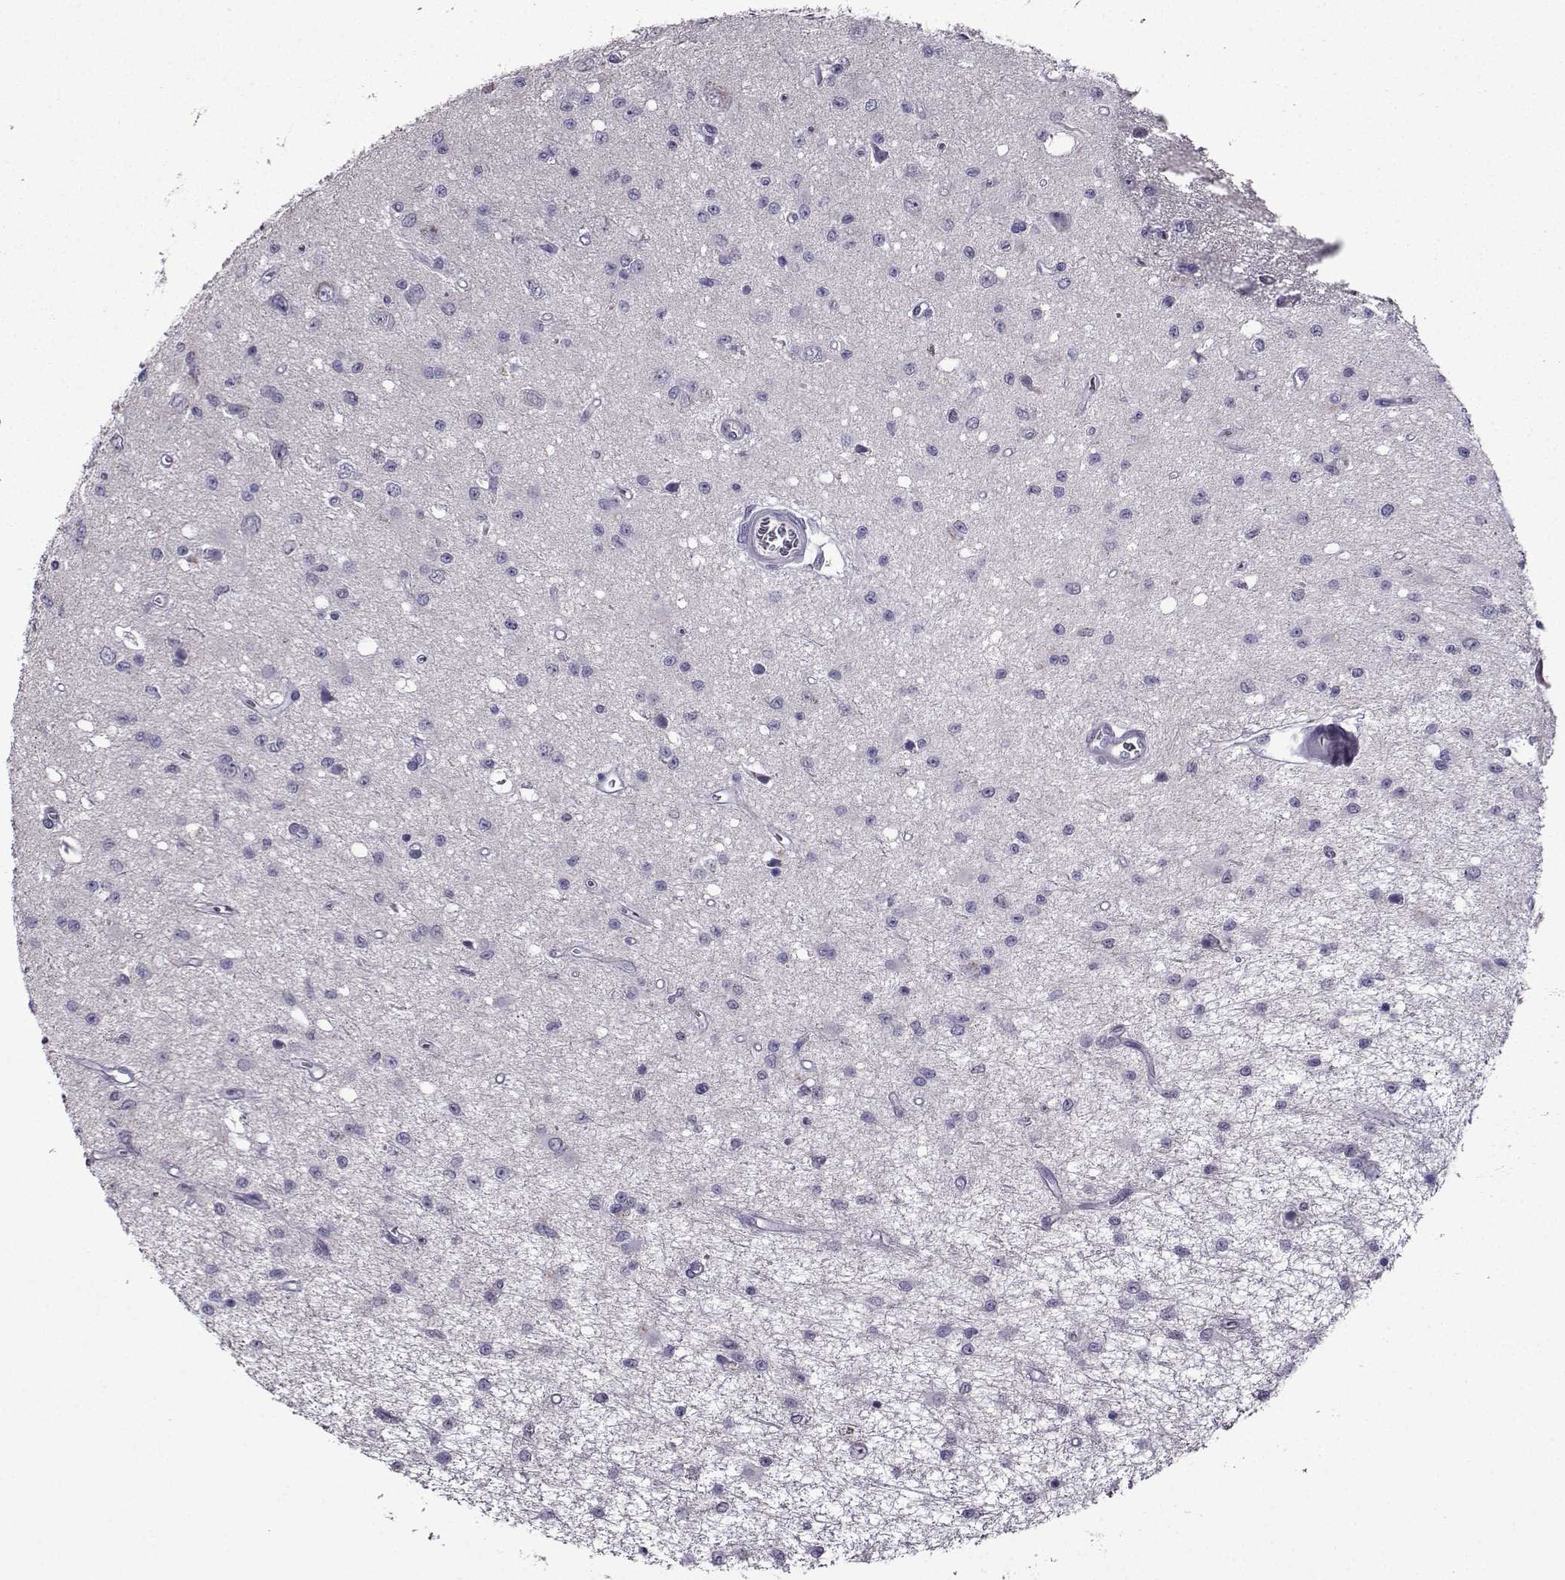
{"staining": {"intensity": "negative", "quantity": "none", "location": "none"}, "tissue": "glioma", "cell_type": "Tumor cells", "image_type": "cancer", "snomed": [{"axis": "morphology", "description": "Glioma, malignant, Low grade"}, {"axis": "topography", "description": "Brain"}], "caption": "High magnification brightfield microscopy of malignant low-grade glioma stained with DAB (brown) and counterstained with hematoxylin (blue): tumor cells show no significant expression.", "gene": "CRYBB1", "patient": {"sex": "female", "age": 45}}